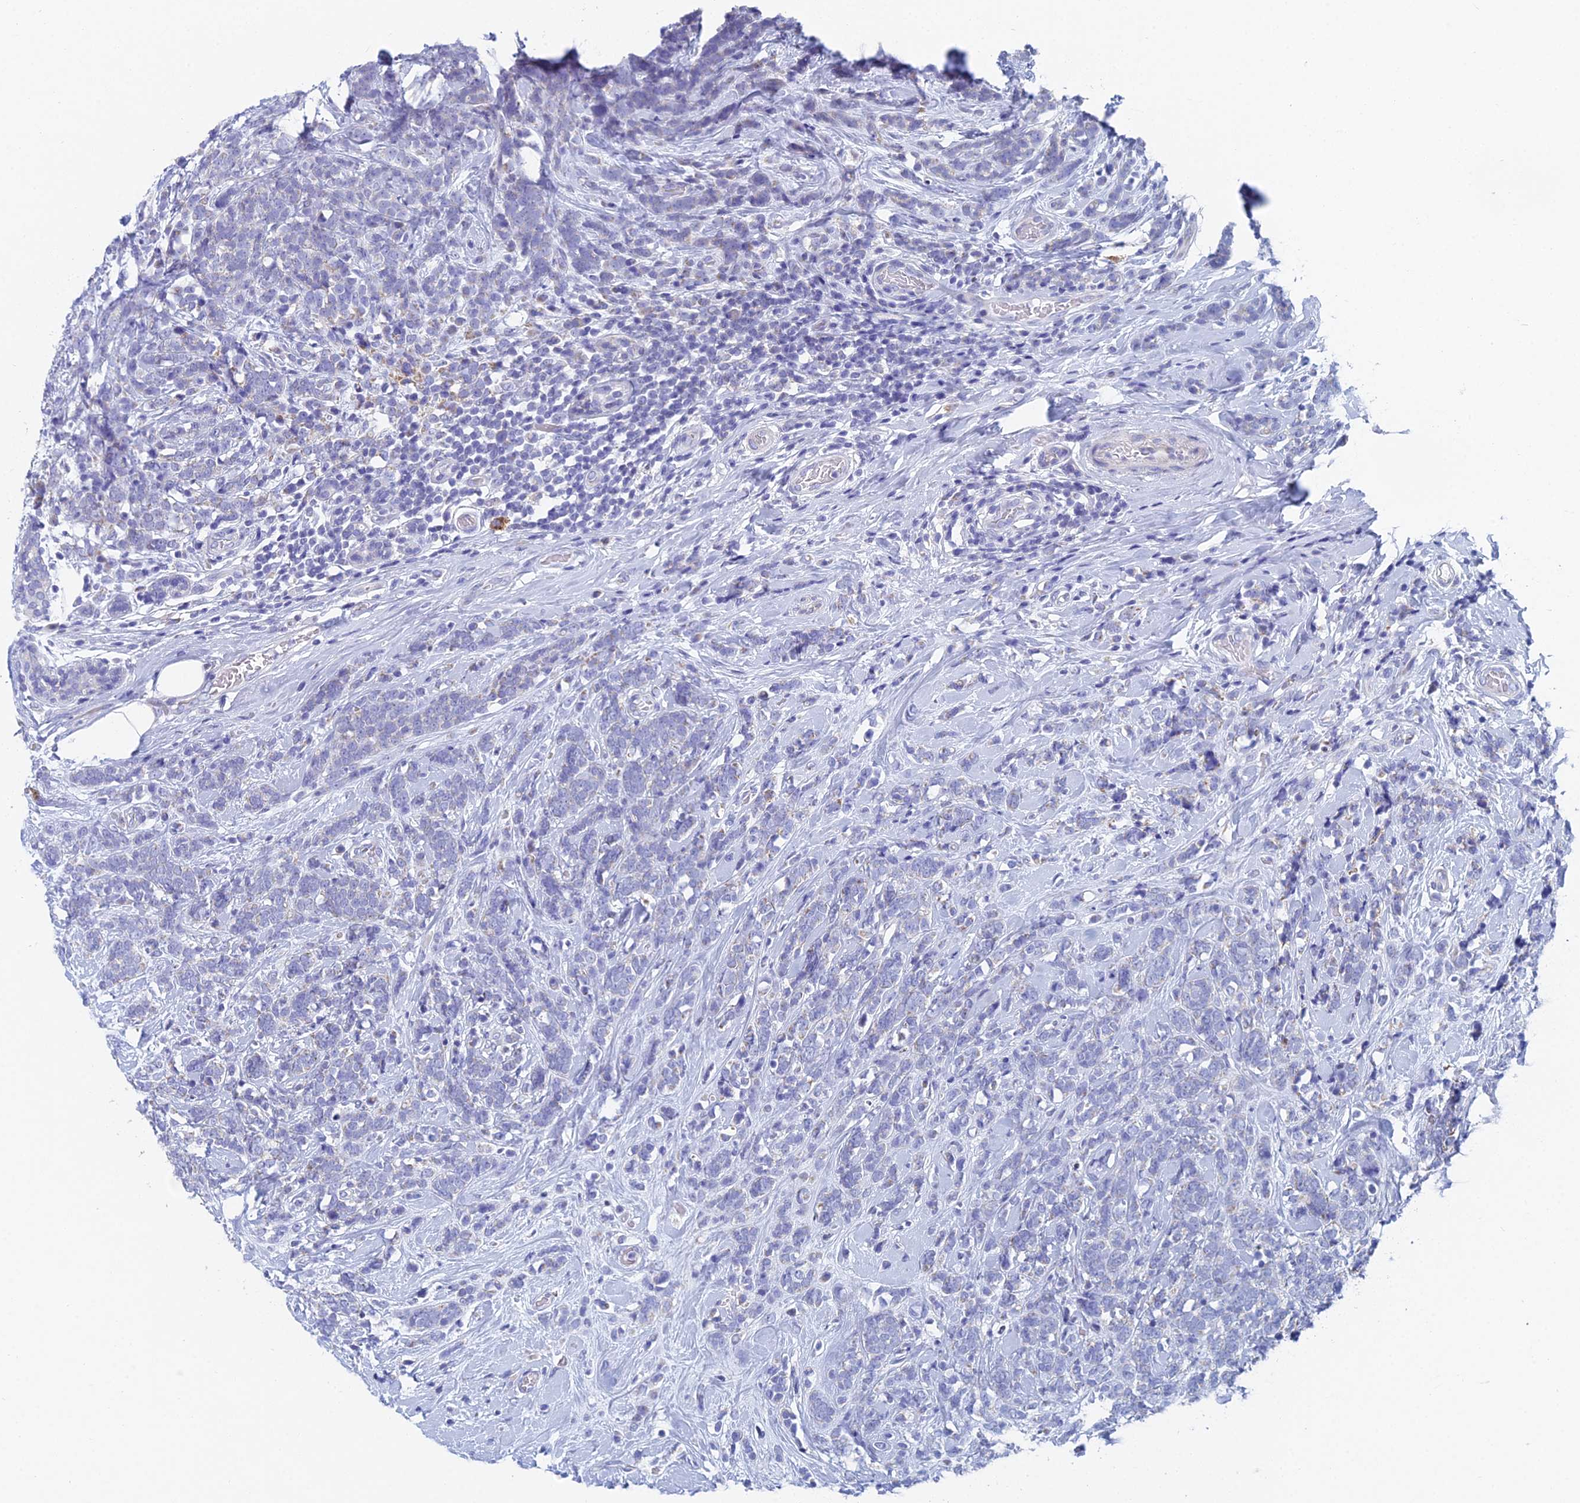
{"staining": {"intensity": "negative", "quantity": "none", "location": "none"}, "tissue": "breast cancer", "cell_type": "Tumor cells", "image_type": "cancer", "snomed": [{"axis": "morphology", "description": "Lobular carcinoma"}, {"axis": "topography", "description": "Breast"}], "caption": "Tumor cells show no significant protein staining in lobular carcinoma (breast).", "gene": "ACSM1", "patient": {"sex": "female", "age": 58}}